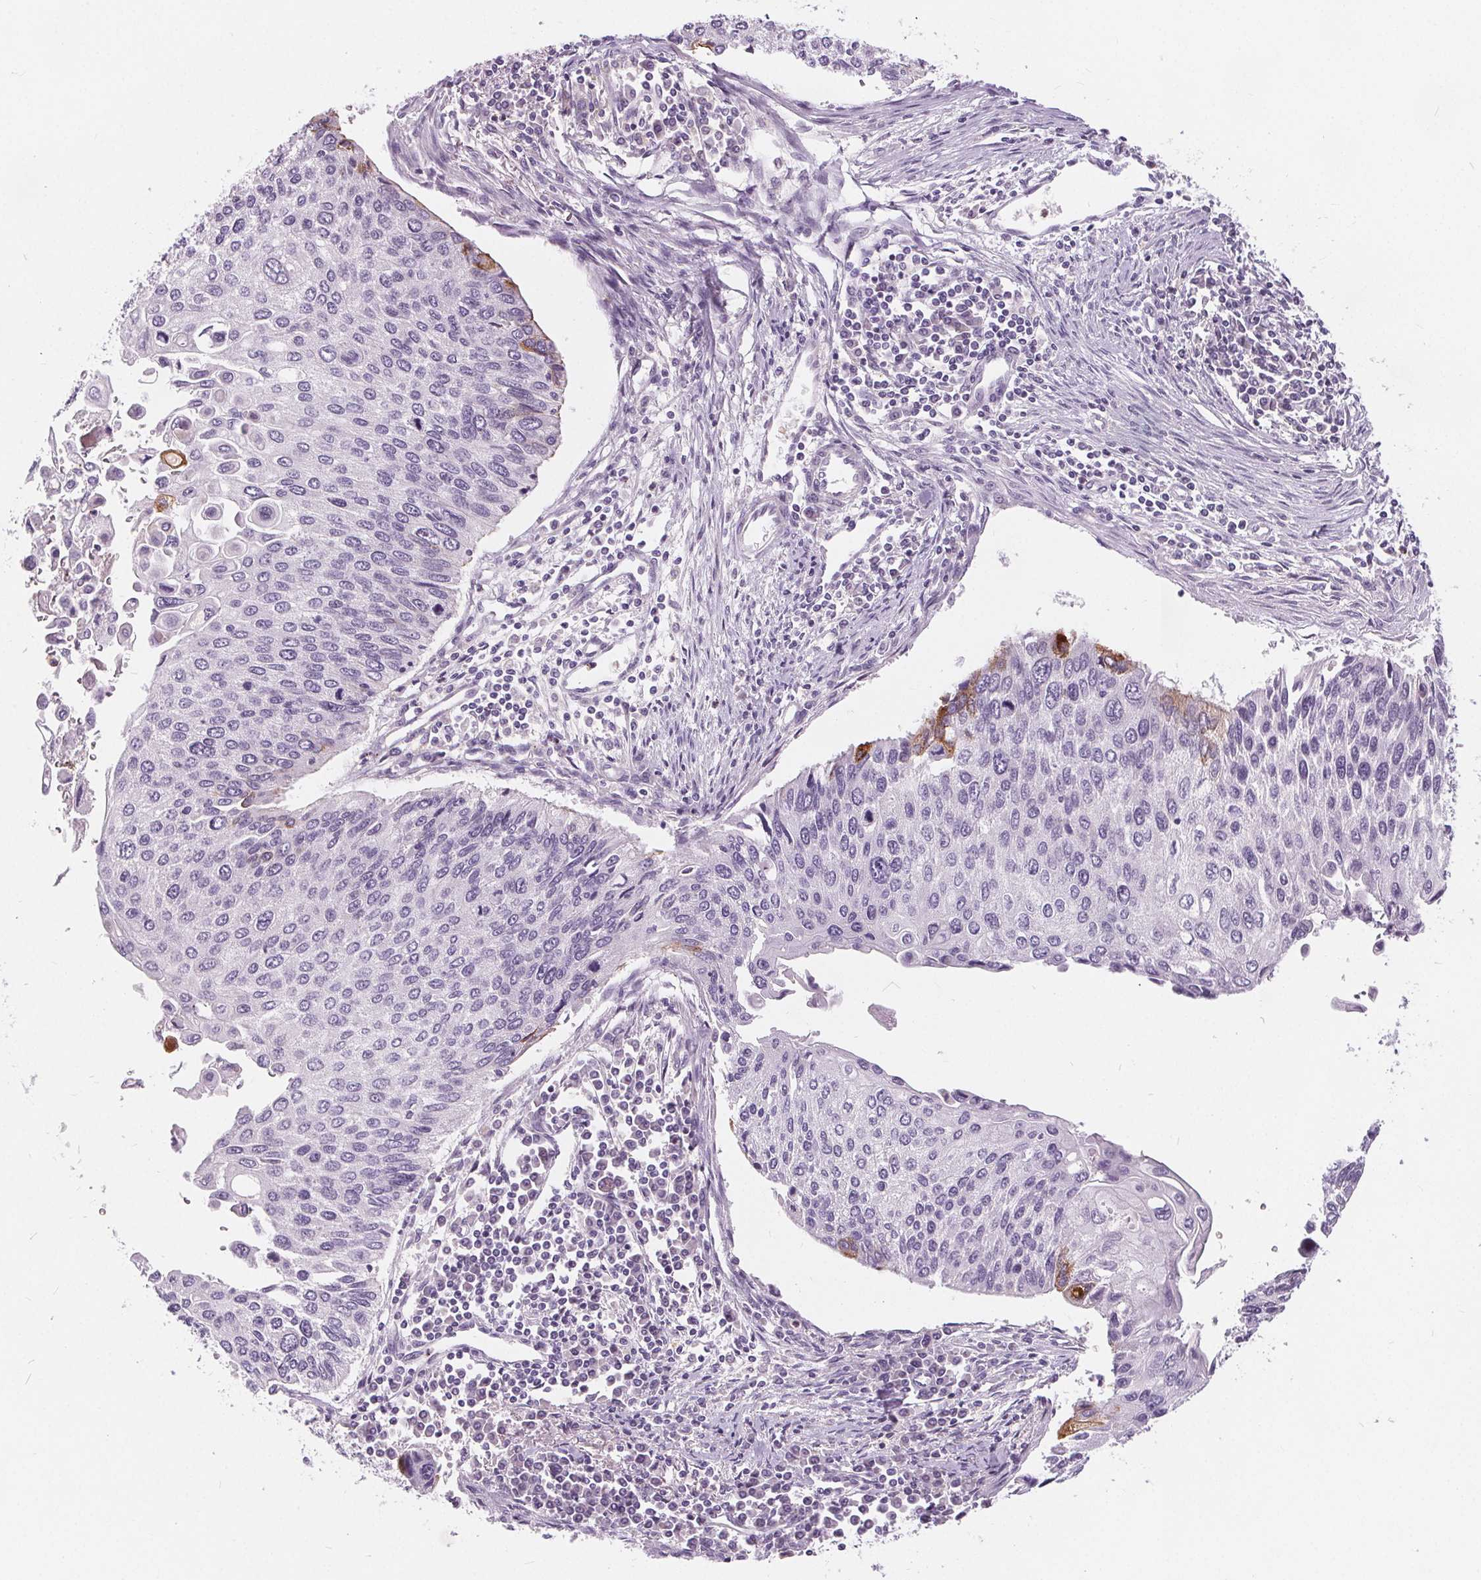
{"staining": {"intensity": "weak", "quantity": "<25%", "location": "cytoplasmic/membranous"}, "tissue": "lung cancer", "cell_type": "Tumor cells", "image_type": "cancer", "snomed": [{"axis": "morphology", "description": "Squamous cell carcinoma, NOS"}, {"axis": "morphology", "description": "Squamous cell carcinoma, metastatic, NOS"}, {"axis": "topography", "description": "Lung"}], "caption": "The immunohistochemistry histopathology image has no significant positivity in tumor cells of lung squamous cell carcinoma tissue.", "gene": "HAAO", "patient": {"sex": "male", "age": 63}}